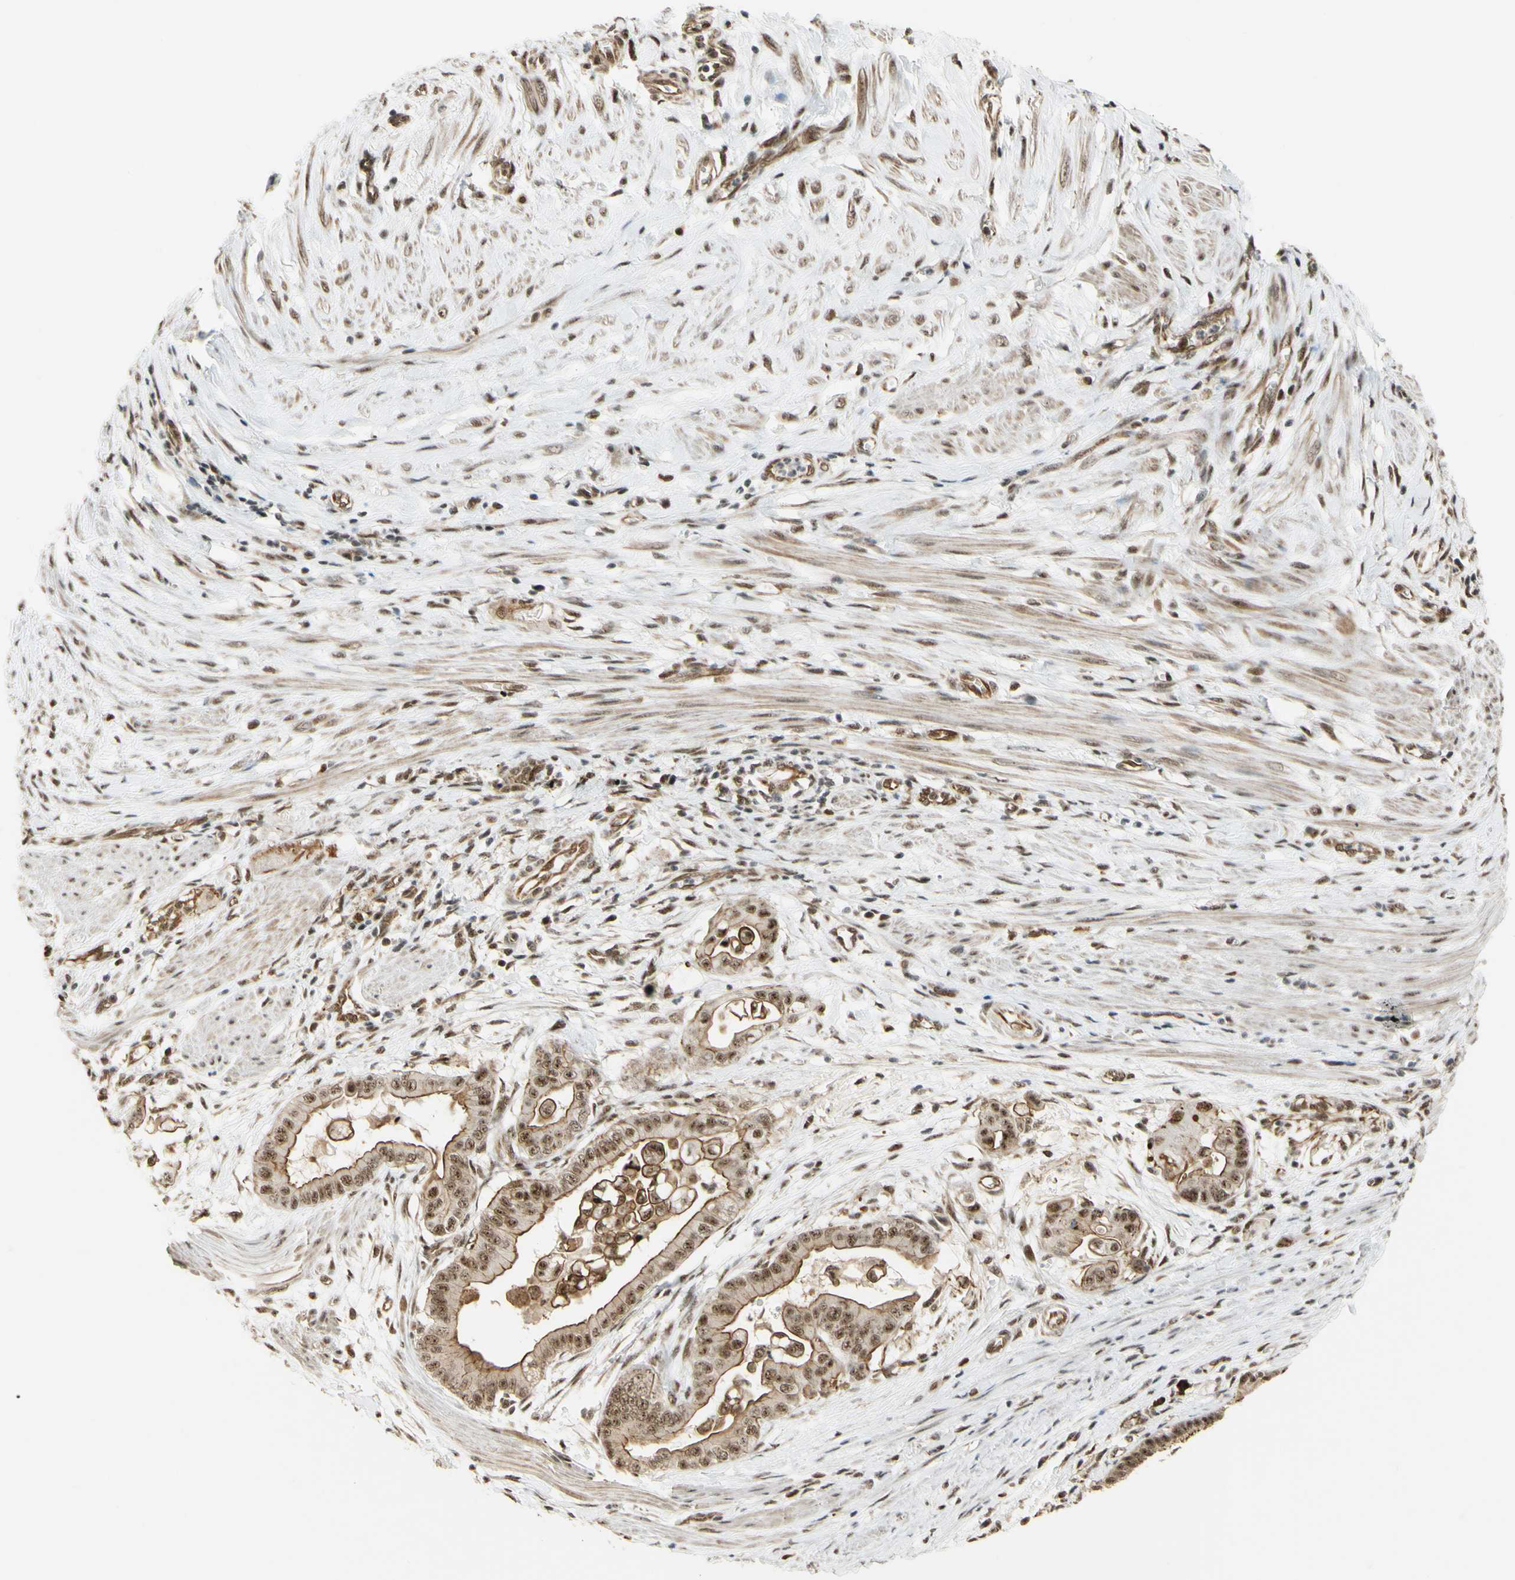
{"staining": {"intensity": "moderate", "quantity": ">75%", "location": "cytoplasmic/membranous,nuclear"}, "tissue": "pancreatic cancer", "cell_type": "Tumor cells", "image_type": "cancer", "snomed": [{"axis": "morphology", "description": "Adenocarcinoma, NOS"}, {"axis": "topography", "description": "Pancreas"}], "caption": "Immunohistochemical staining of human adenocarcinoma (pancreatic) exhibits medium levels of moderate cytoplasmic/membranous and nuclear positivity in approximately >75% of tumor cells.", "gene": "SAP18", "patient": {"sex": "female", "age": 75}}